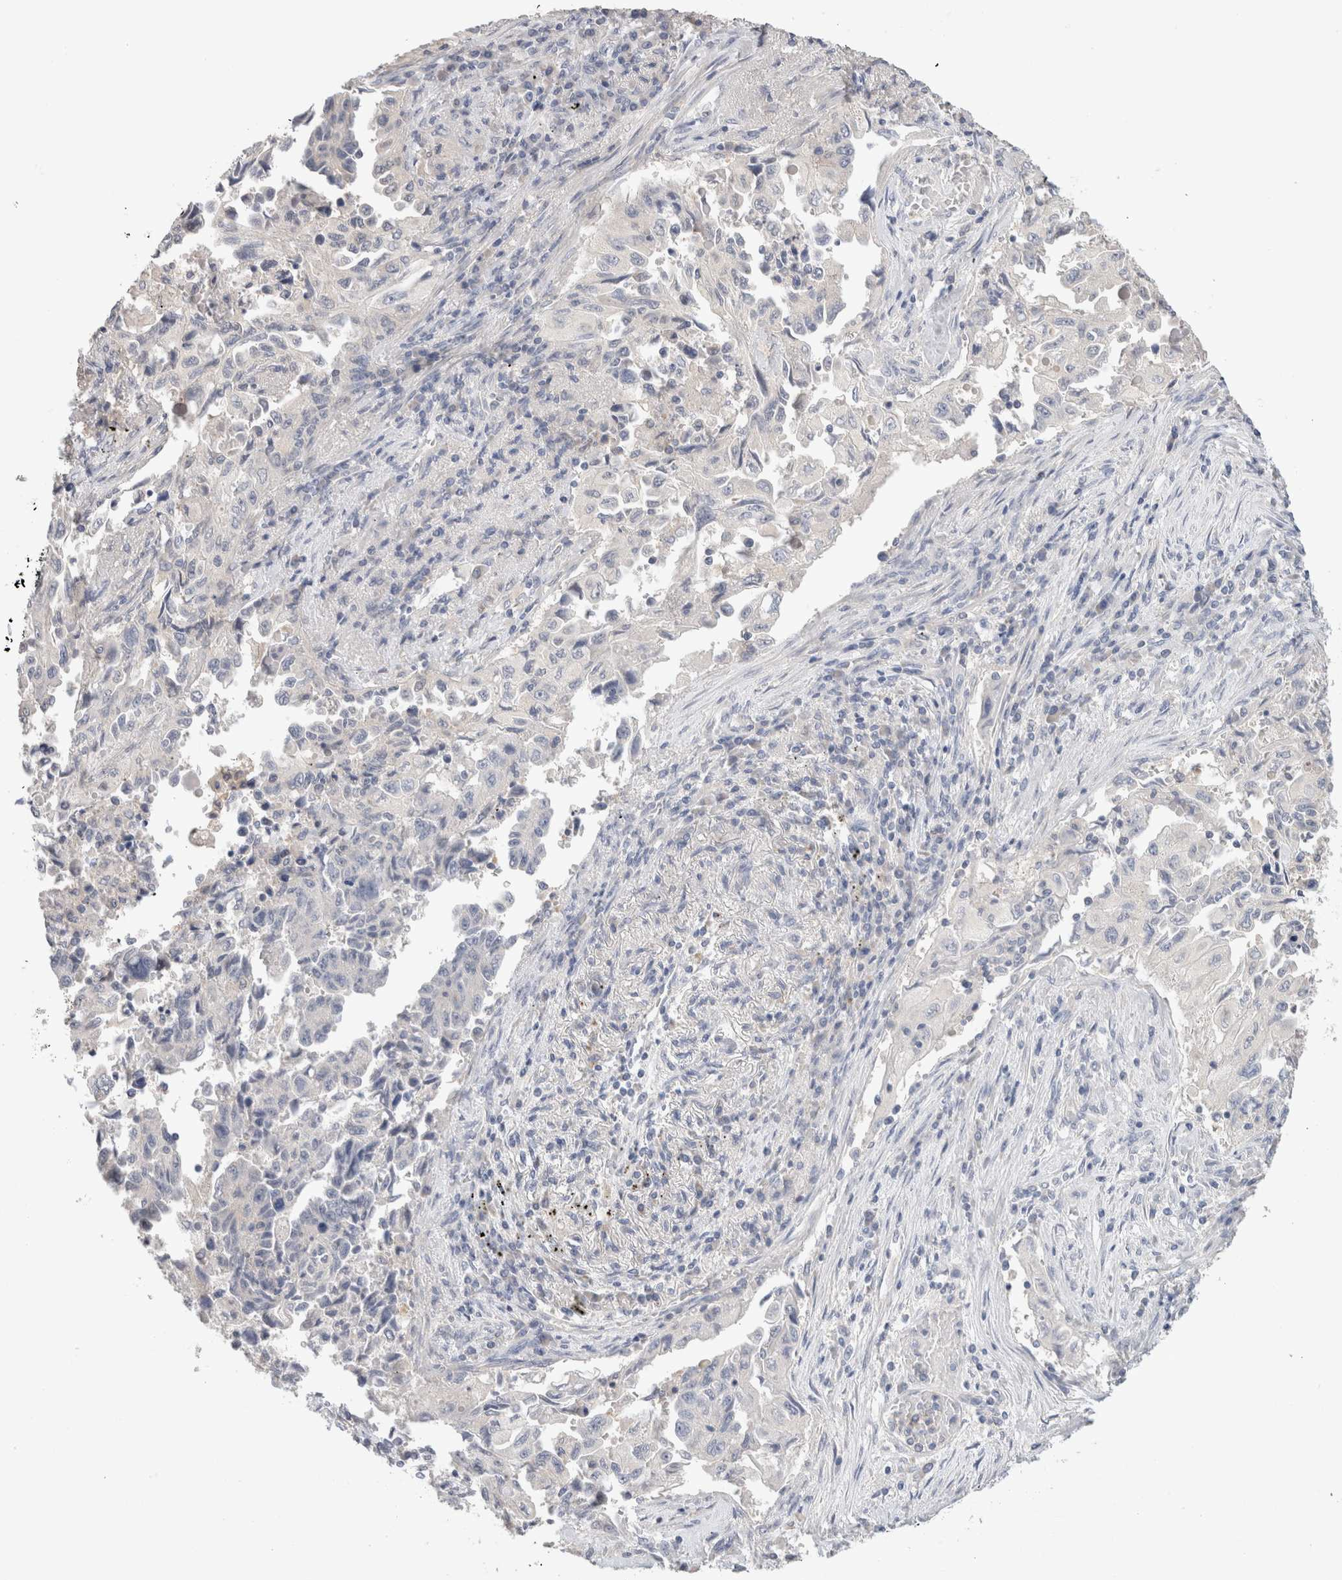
{"staining": {"intensity": "negative", "quantity": "none", "location": "none"}, "tissue": "lung cancer", "cell_type": "Tumor cells", "image_type": "cancer", "snomed": [{"axis": "morphology", "description": "Adenocarcinoma, NOS"}, {"axis": "topography", "description": "Lung"}], "caption": "Immunohistochemical staining of human adenocarcinoma (lung) shows no significant positivity in tumor cells. (DAB (3,3'-diaminobenzidine) IHC, high magnification).", "gene": "MPP2", "patient": {"sex": "female", "age": 51}}